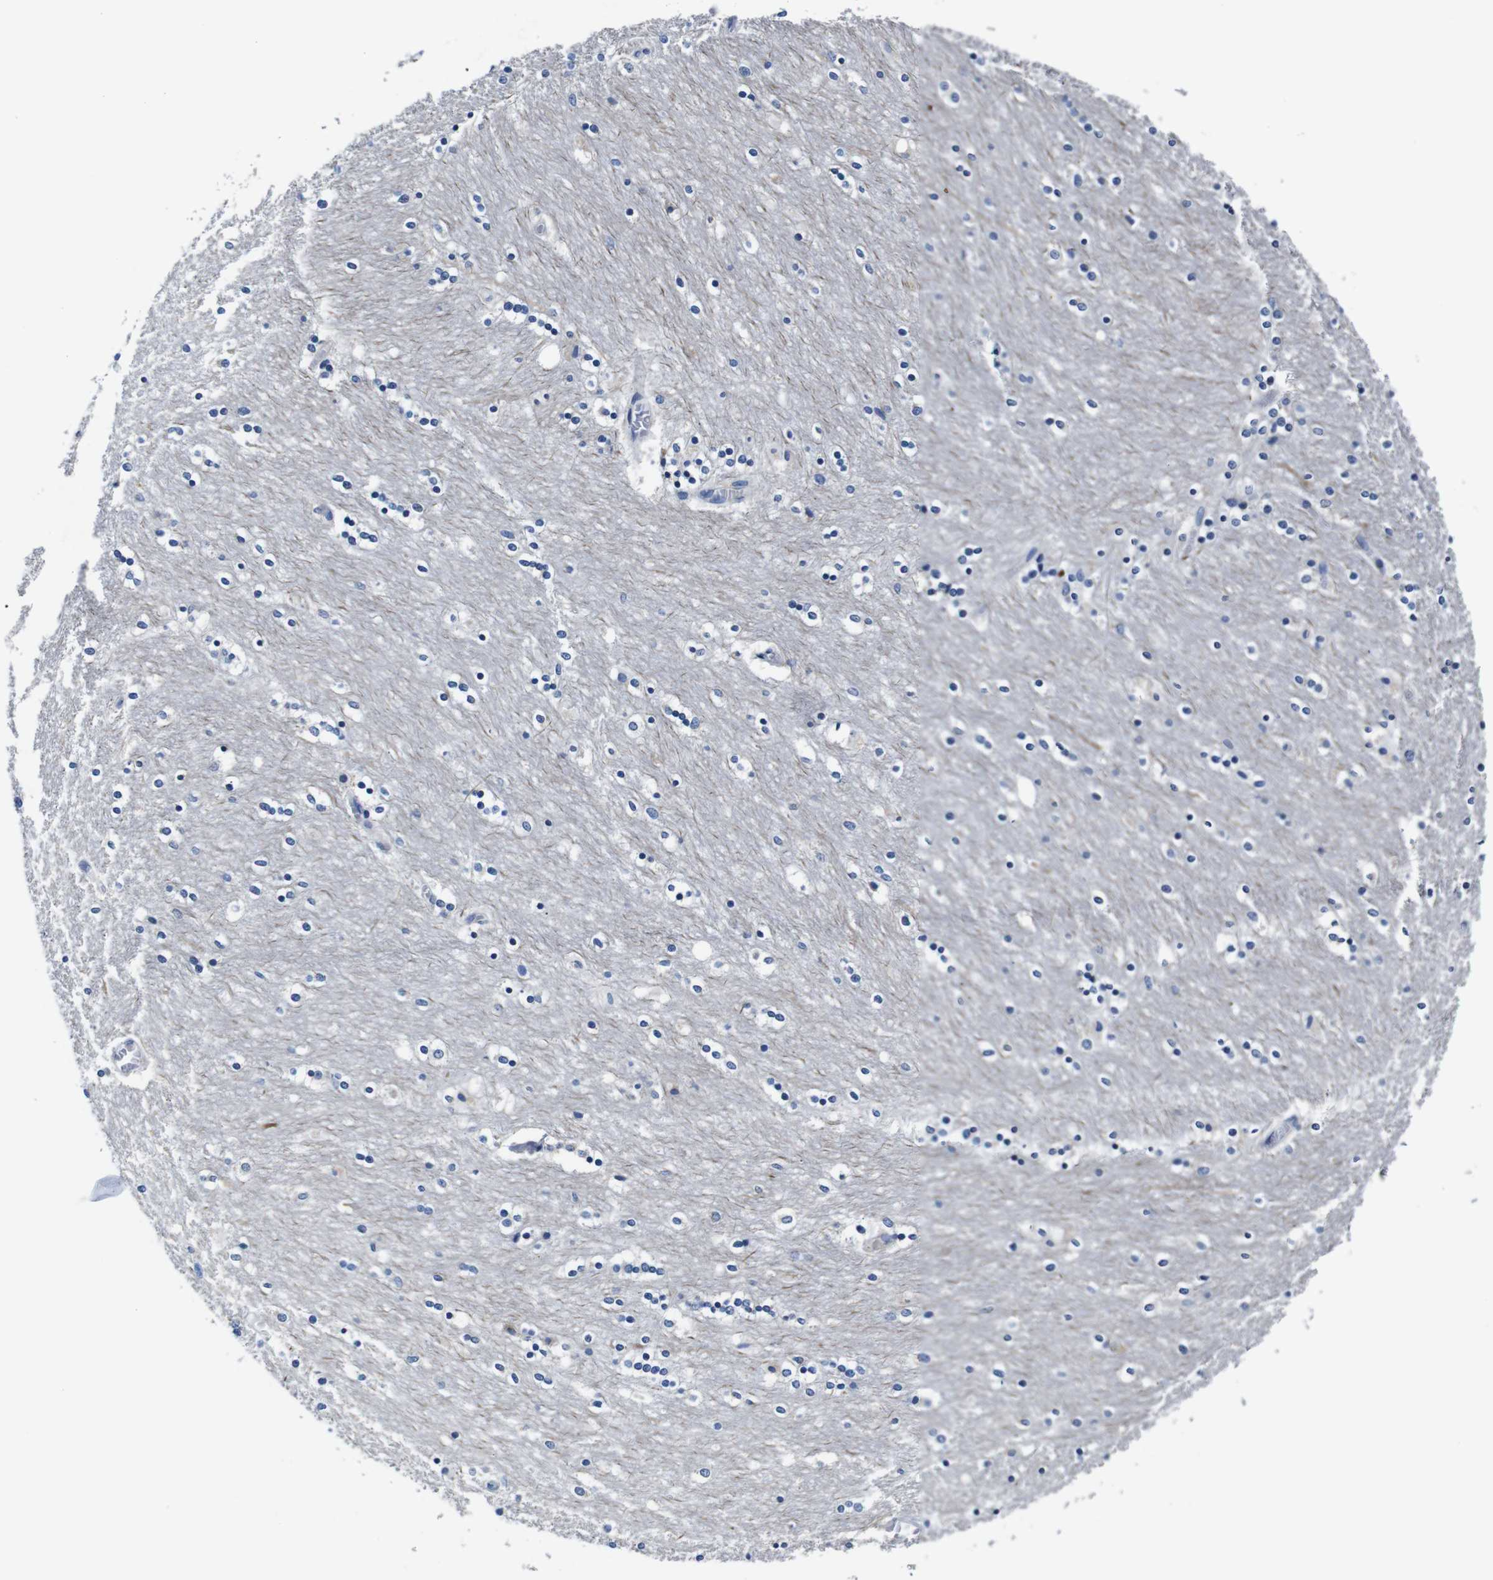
{"staining": {"intensity": "negative", "quantity": "none", "location": "none"}, "tissue": "caudate", "cell_type": "Glial cells", "image_type": "normal", "snomed": [{"axis": "morphology", "description": "Normal tissue, NOS"}, {"axis": "topography", "description": "Lateral ventricle wall"}], "caption": "Caudate was stained to show a protein in brown. There is no significant expression in glial cells. (DAB immunohistochemistry (IHC) with hematoxylin counter stain).", "gene": "SNX19", "patient": {"sex": "female", "age": 54}}